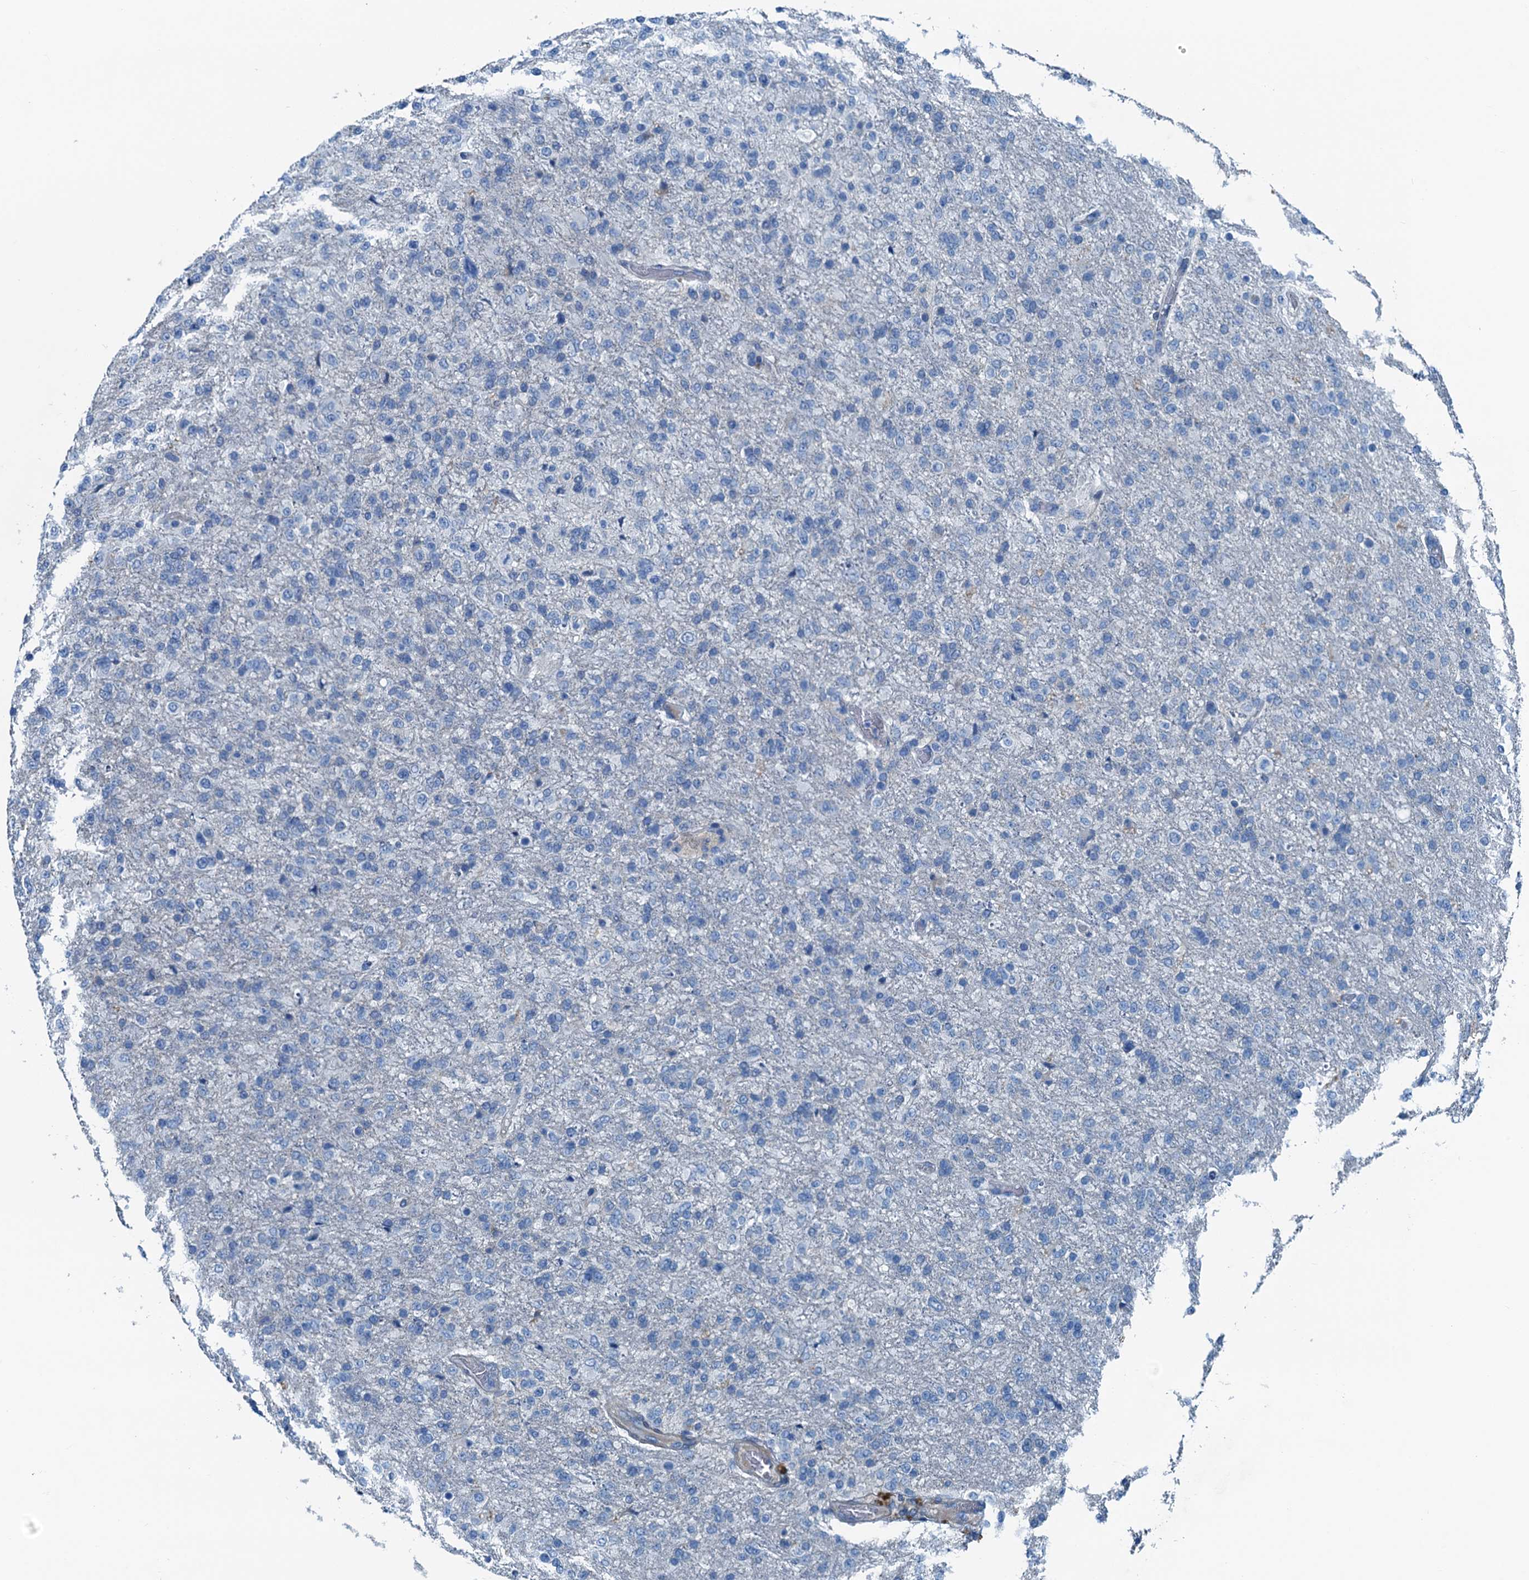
{"staining": {"intensity": "negative", "quantity": "none", "location": "none"}, "tissue": "glioma", "cell_type": "Tumor cells", "image_type": "cancer", "snomed": [{"axis": "morphology", "description": "Glioma, malignant, High grade"}, {"axis": "topography", "description": "Brain"}], "caption": "Tumor cells show no significant expression in glioma.", "gene": "RAB3IL1", "patient": {"sex": "female", "age": 74}}